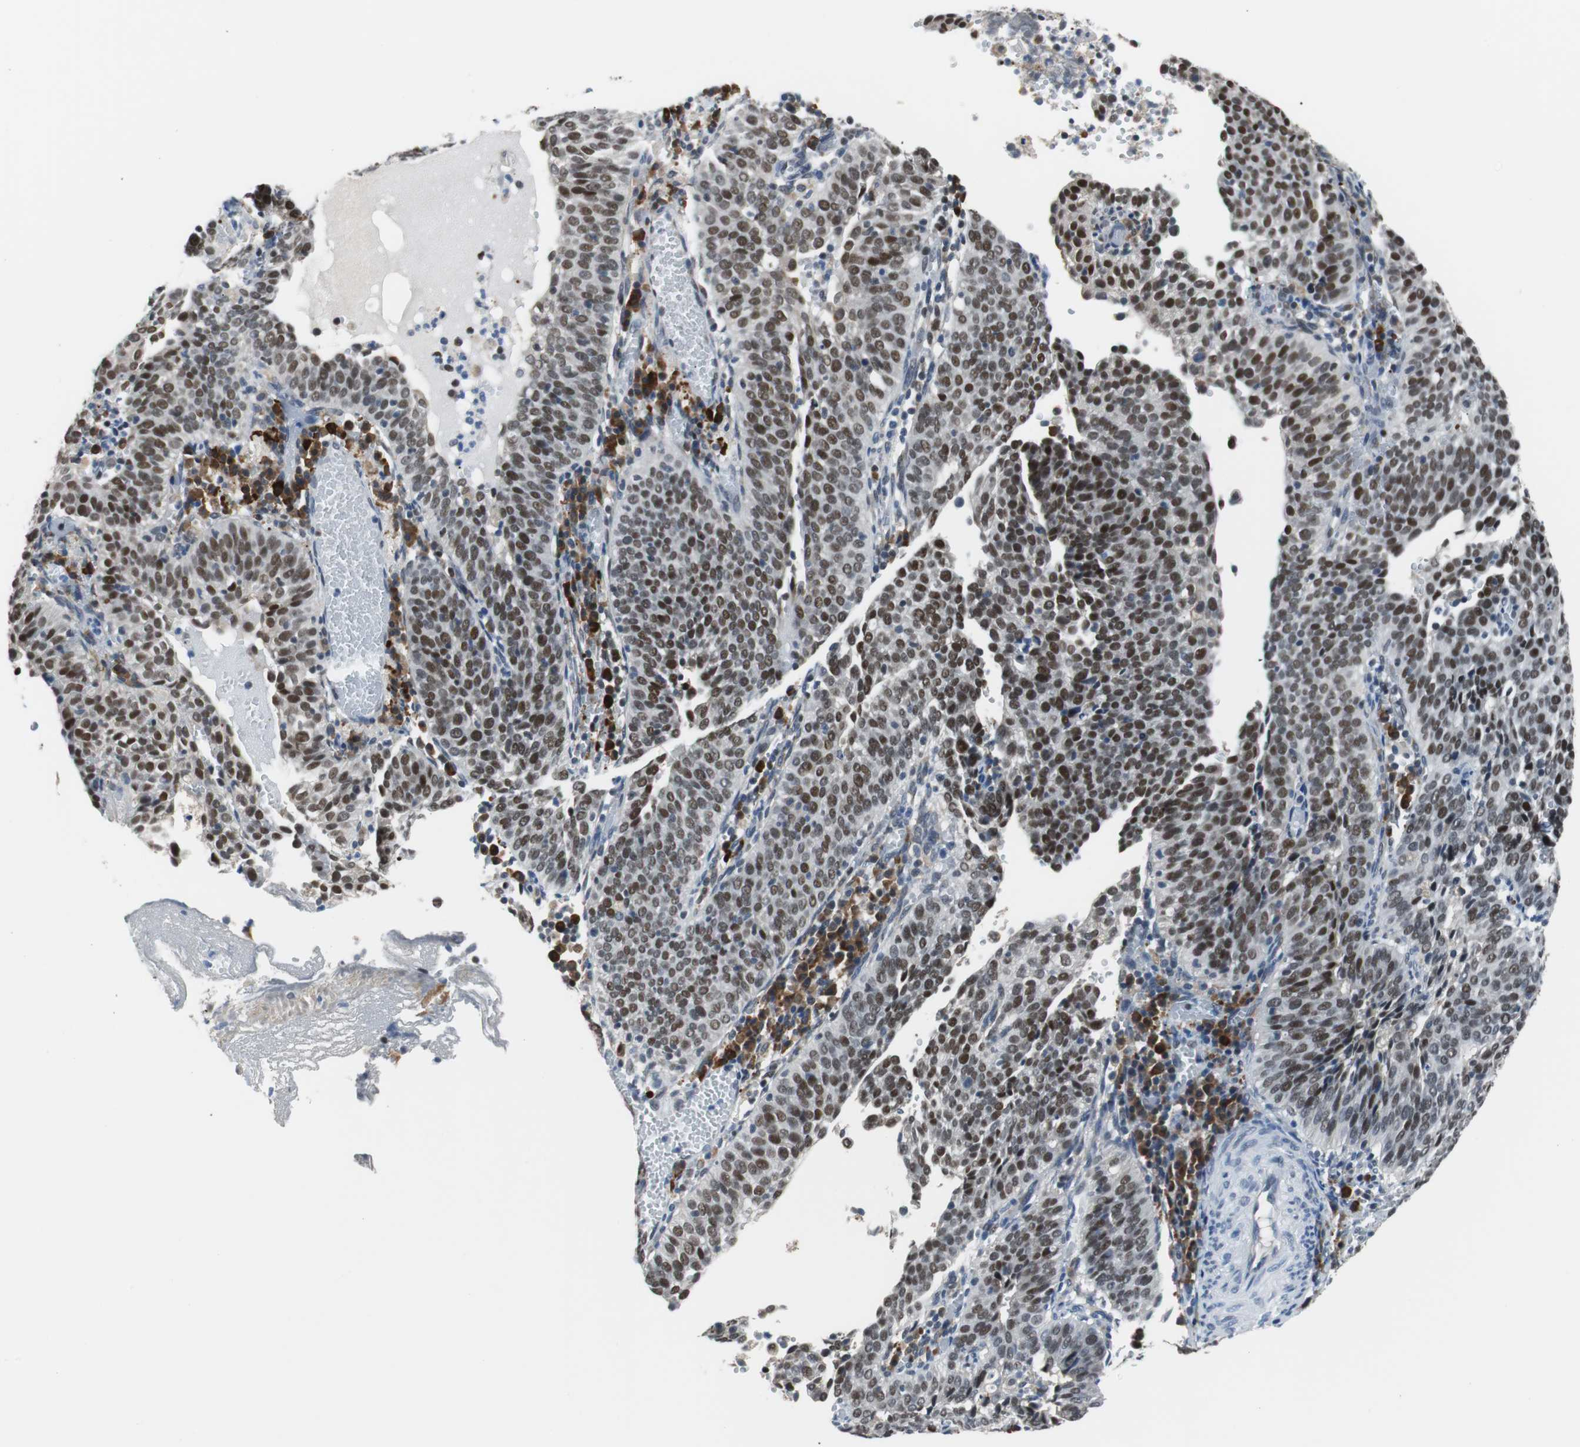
{"staining": {"intensity": "strong", "quantity": "25%-75%", "location": "nuclear"}, "tissue": "cervical cancer", "cell_type": "Tumor cells", "image_type": "cancer", "snomed": [{"axis": "morphology", "description": "Squamous cell carcinoma, NOS"}, {"axis": "topography", "description": "Cervix"}], "caption": "Protein expression by IHC demonstrates strong nuclear positivity in approximately 25%-75% of tumor cells in cervical cancer (squamous cell carcinoma). (DAB IHC with brightfield microscopy, high magnification).", "gene": "USP28", "patient": {"sex": "female", "age": 39}}